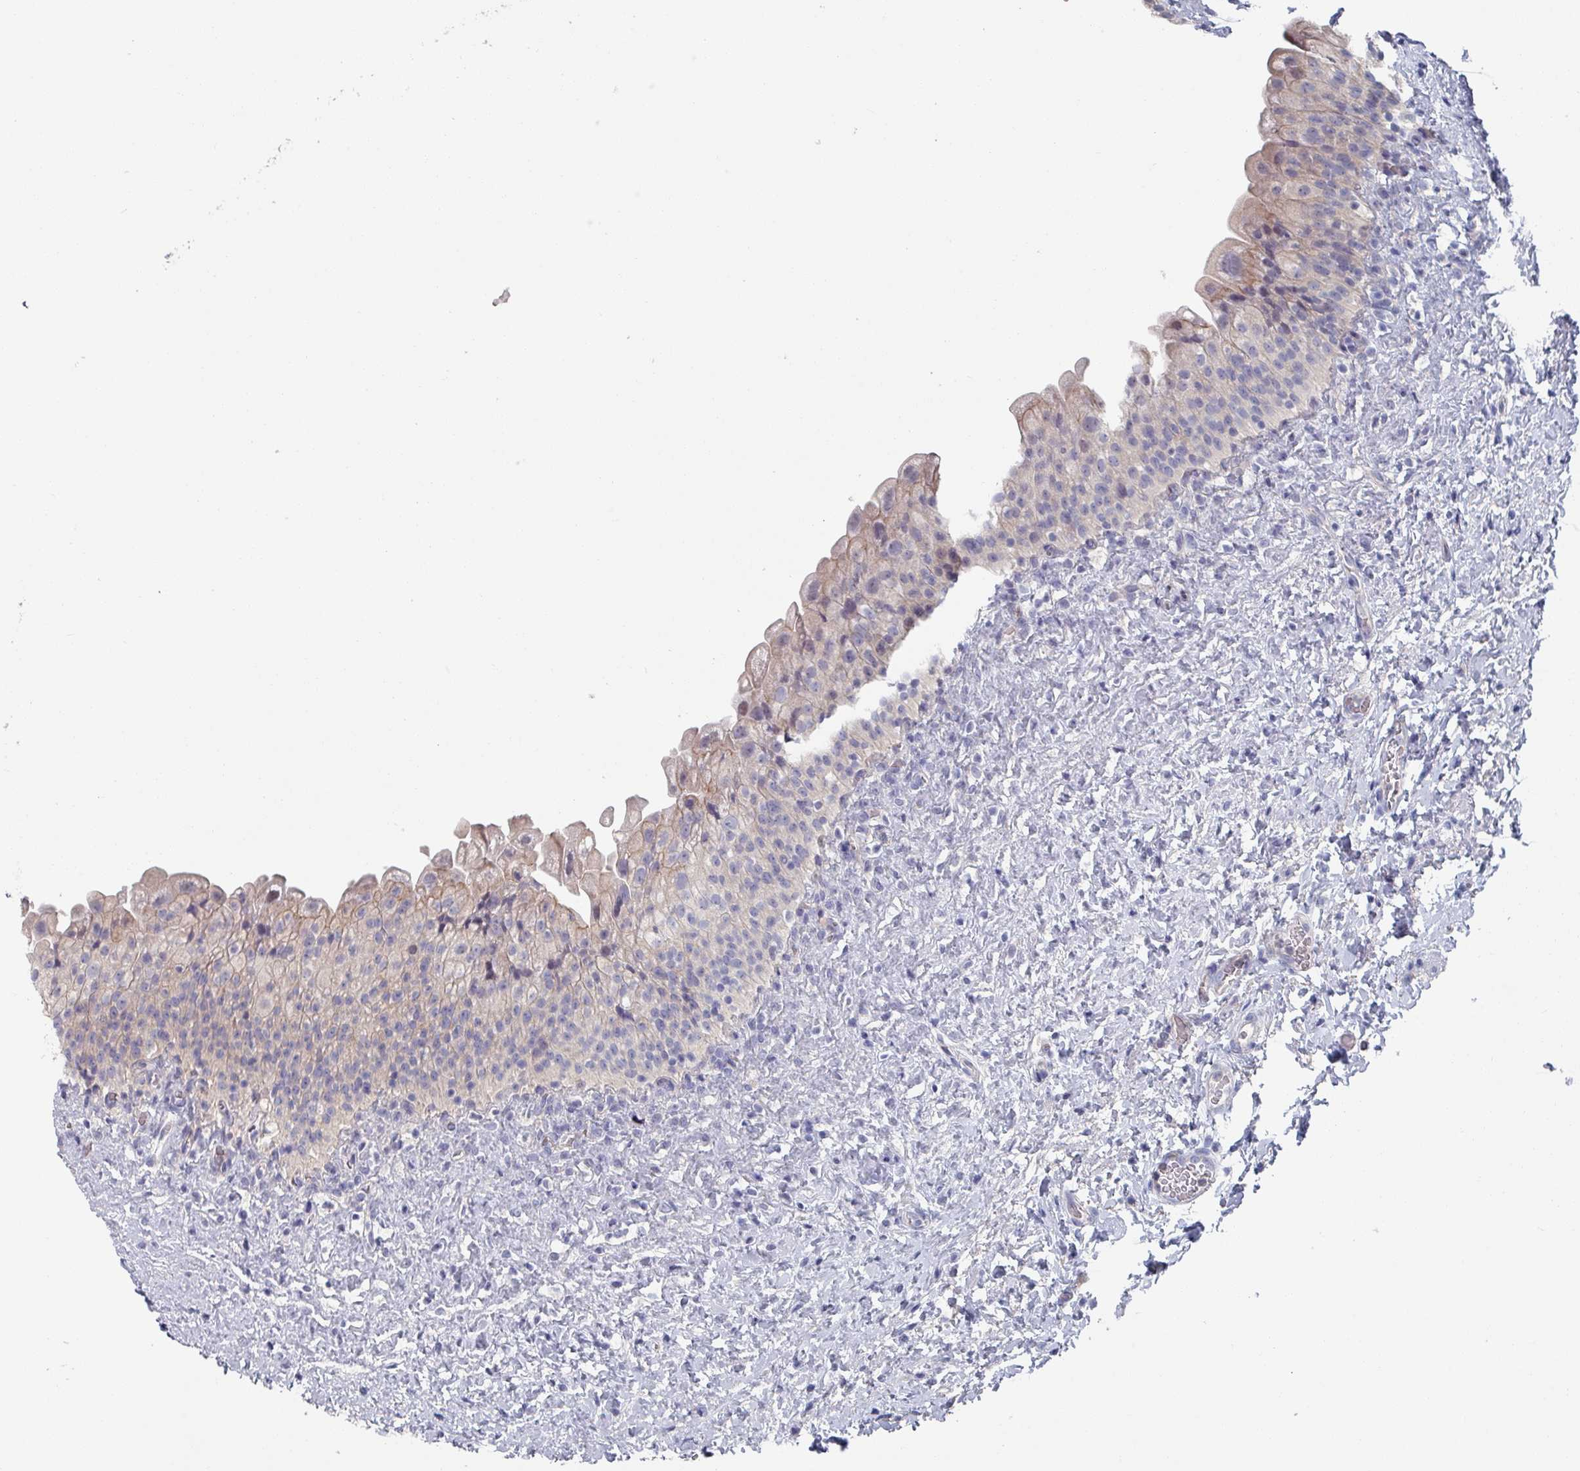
{"staining": {"intensity": "weak", "quantity": "25%-75%", "location": "cytoplasmic/membranous"}, "tissue": "urinary bladder", "cell_type": "Urothelial cells", "image_type": "normal", "snomed": [{"axis": "morphology", "description": "Normal tissue, NOS"}, {"axis": "topography", "description": "Urinary bladder"}], "caption": "Immunohistochemistry of normal human urinary bladder exhibits low levels of weak cytoplasmic/membranous positivity in approximately 25%-75% of urothelial cells. (IHC, brightfield microscopy, high magnification).", "gene": "EFL1", "patient": {"sex": "female", "age": 27}}